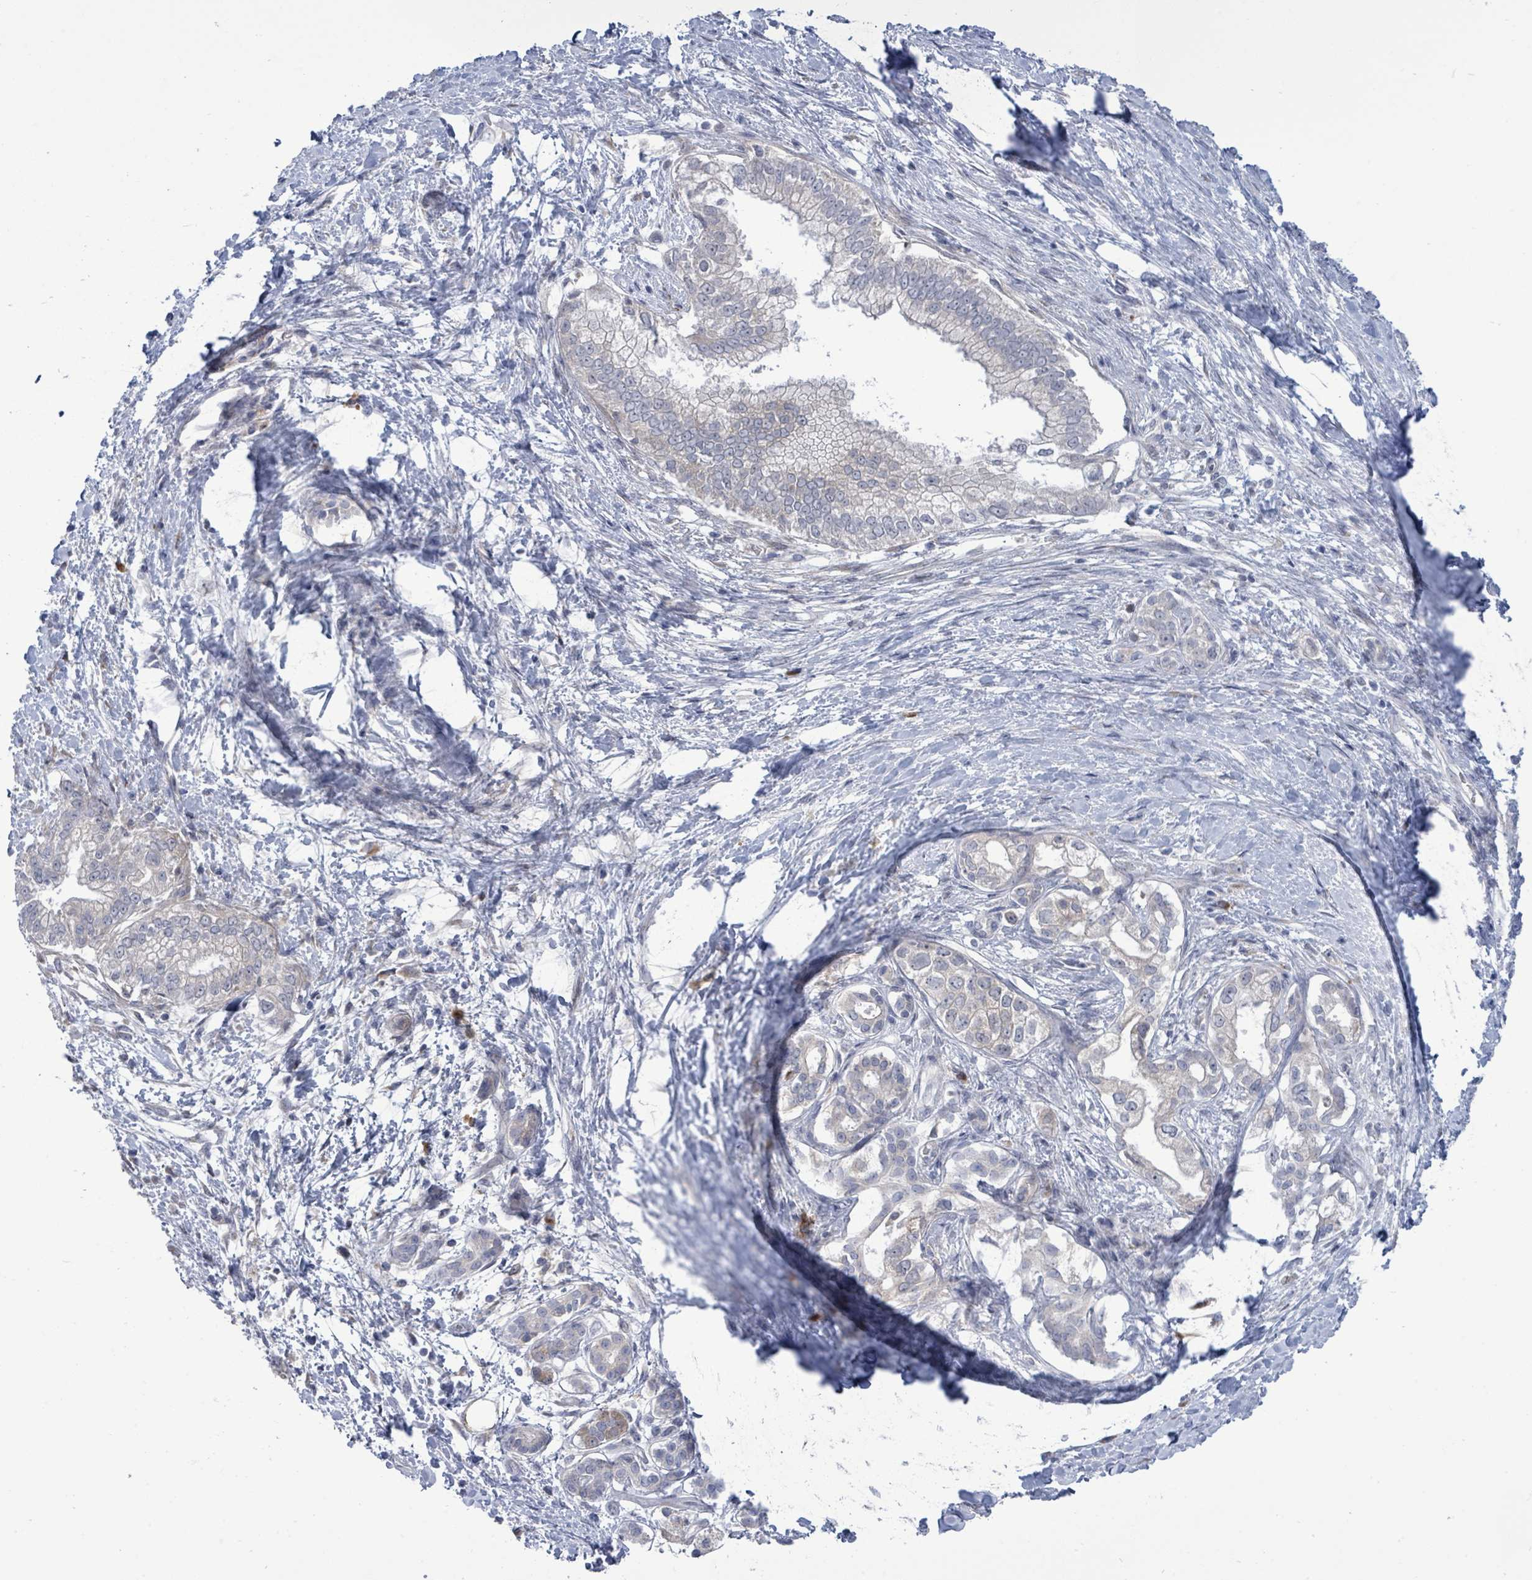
{"staining": {"intensity": "negative", "quantity": "none", "location": "none"}, "tissue": "pancreatic cancer", "cell_type": "Tumor cells", "image_type": "cancer", "snomed": [{"axis": "morphology", "description": "Adenocarcinoma, NOS"}, {"axis": "topography", "description": "Pancreas"}], "caption": "A histopathology image of pancreatic cancer stained for a protein demonstrates no brown staining in tumor cells.", "gene": "SAR1A", "patient": {"sex": "male", "age": 70}}